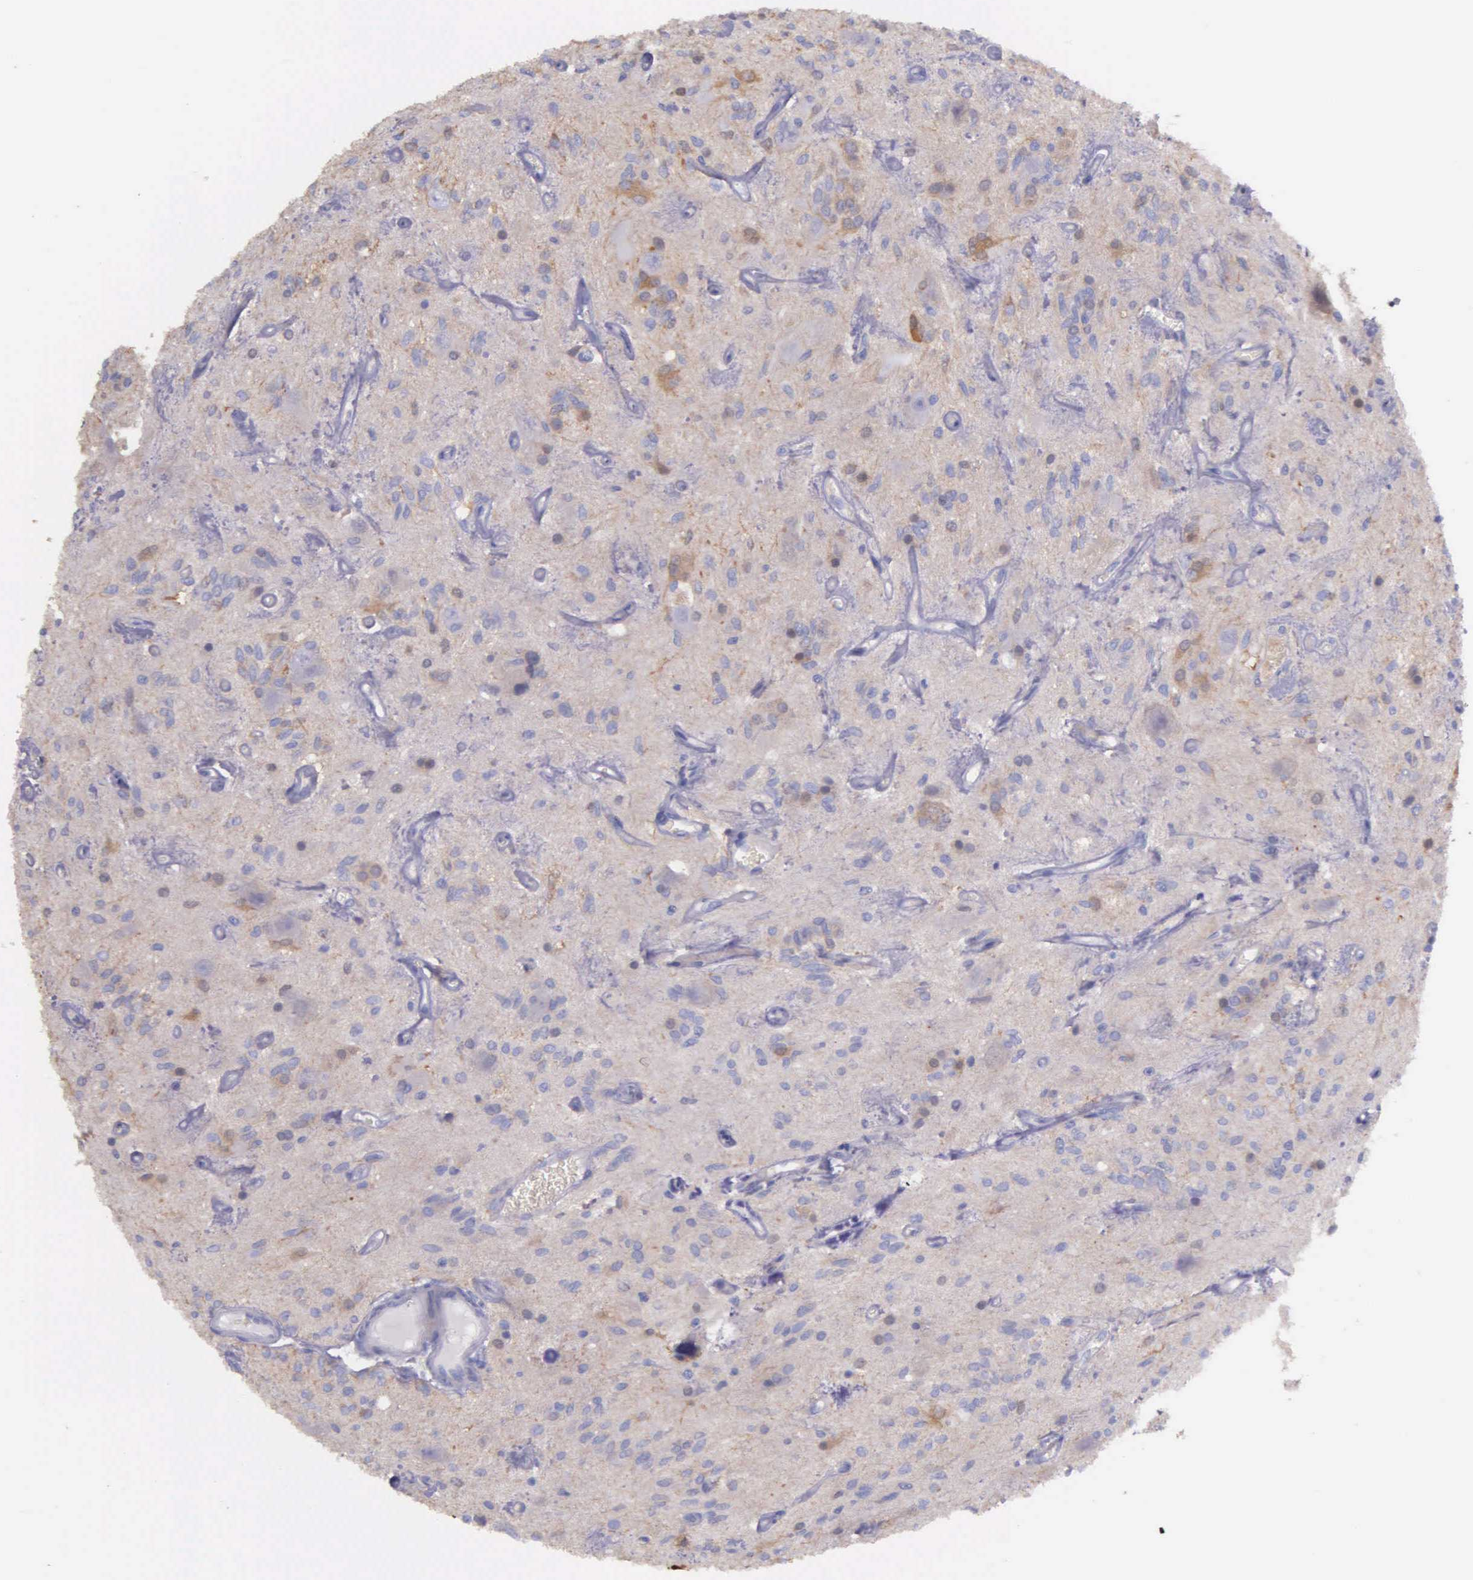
{"staining": {"intensity": "weak", "quantity": "<25%", "location": "cytoplasmic/membranous"}, "tissue": "glioma", "cell_type": "Tumor cells", "image_type": "cancer", "snomed": [{"axis": "morphology", "description": "Glioma, malignant, Low grade"}, {"axis": "topography", "description": "Brain"}], "caption": "This is a photomicrograph of immunohistochemistry (IHC) staining of malignant glioma (low-grade), which shows no expression in tumor cells.", "gene": "GSTT2", "patient": {"sex": "female", "age": 15}}